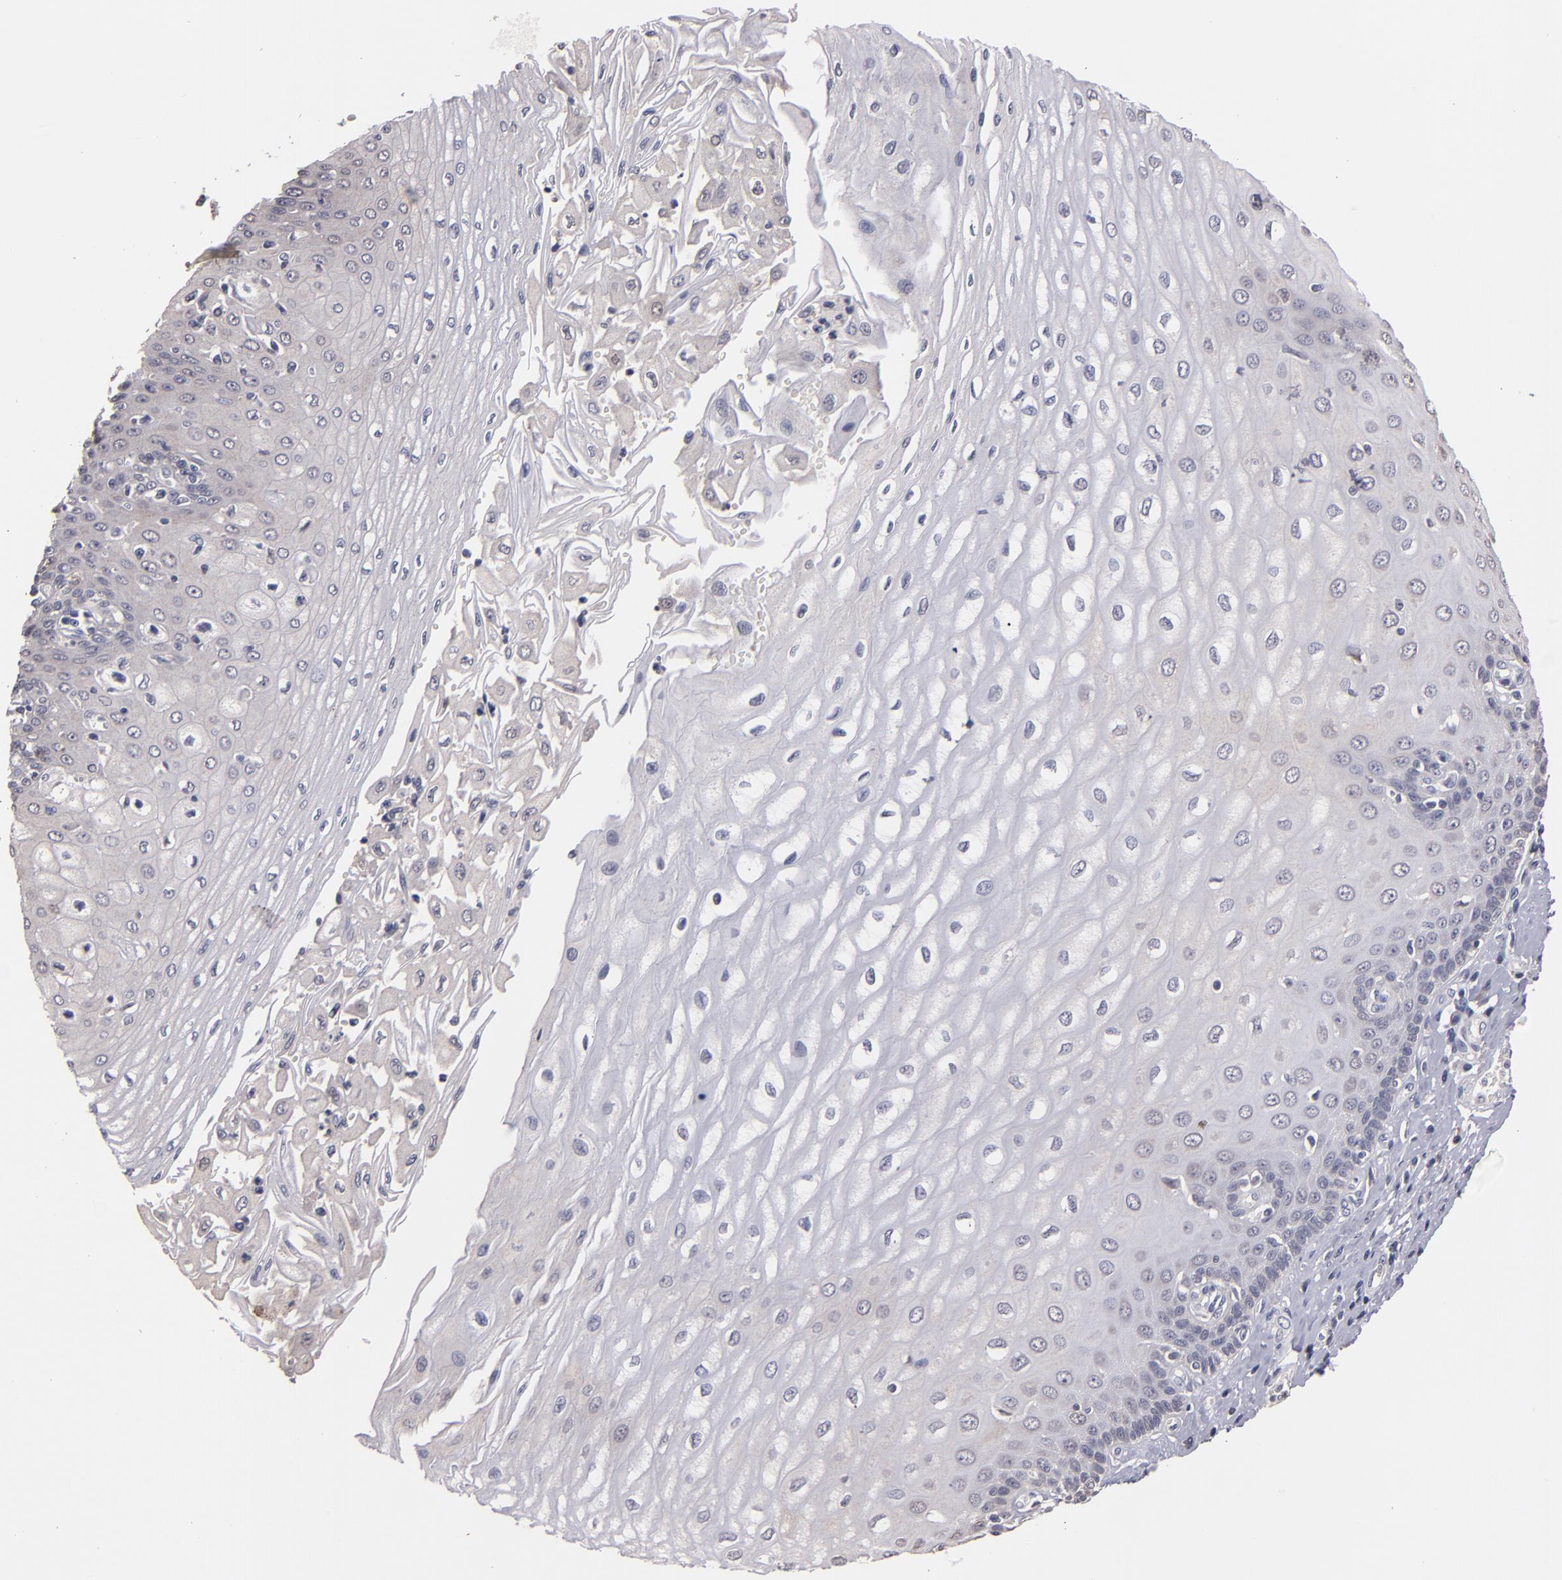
{"staining": {"intensity": "negative", "quantity": "none", "location": "none"}, "tissue": "esophagus", "cell_type": "Squamous epithelial cells", "image_type": "normal", "snomed": [{"axis": "morphology", "description": "Normal tissue, NOS"}, {"axis": "topography", "description": "Esophagus"}], "caption": "Human esophagus stained for a protein using immunohistochemistry (IHC) shows no staining in squamous epithelial cells.", "gene": "S100A1", "patient": {"sex": "male", "age": 62}}